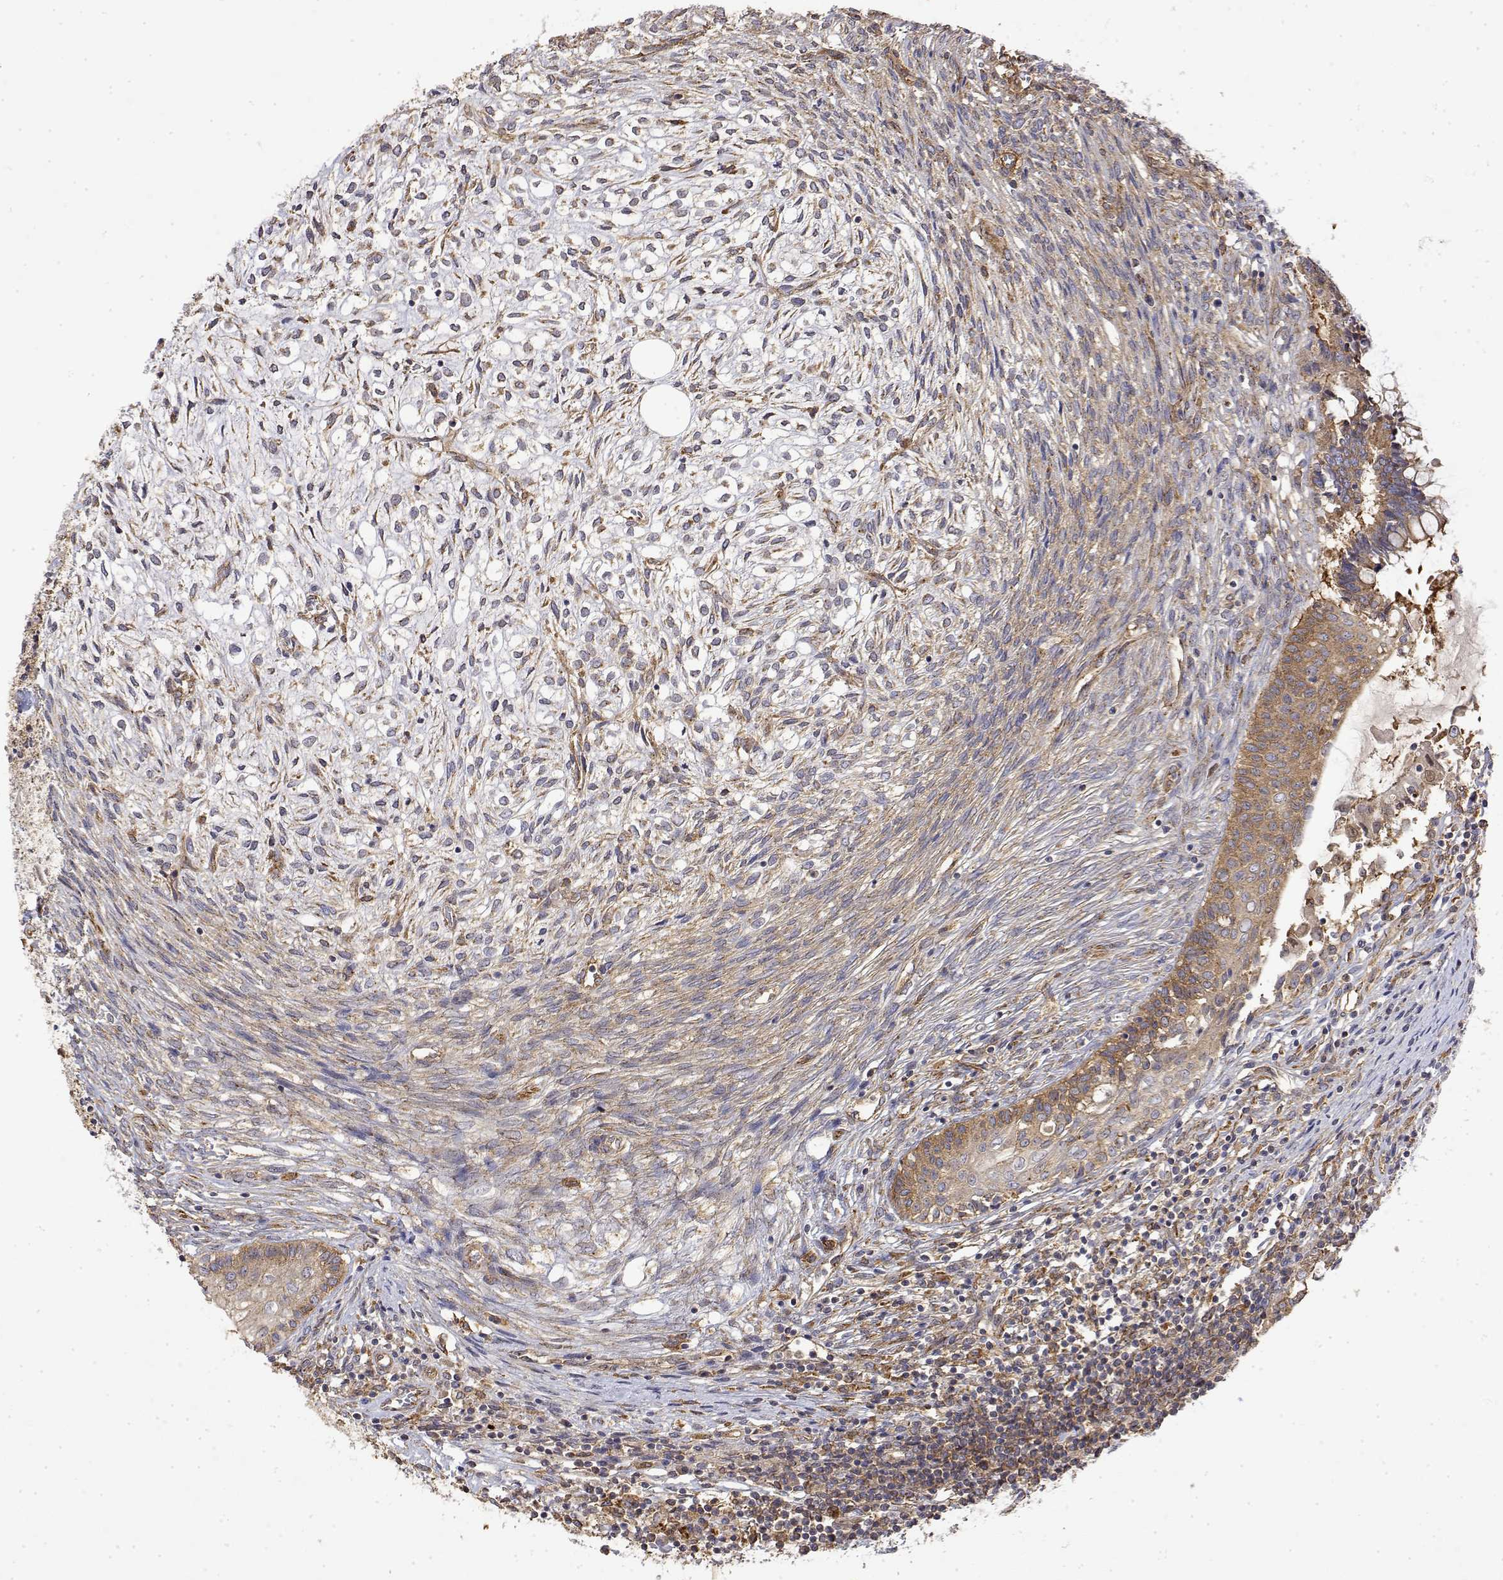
{"staining": {"intensity": "weak", "quantity": "<25%", "location": "cytoplasmic/membranous"}, "tissue": "testis cancer", "cell_type": "Tumor cells", "image_type": "cancer", "snomed": [{"axis": "morphology", "description": "Carcinoma, Embryonal, NOS"}, {"axis": "topography", "description": "Testis"}], "caption": "This is a micrograph of immunohistochemistry staining of embryonal carcinoma (testis), which shows no expression in tumor cells.", "gene": "PACSIN2", "patient": {"sex": "male", "age": 37}}